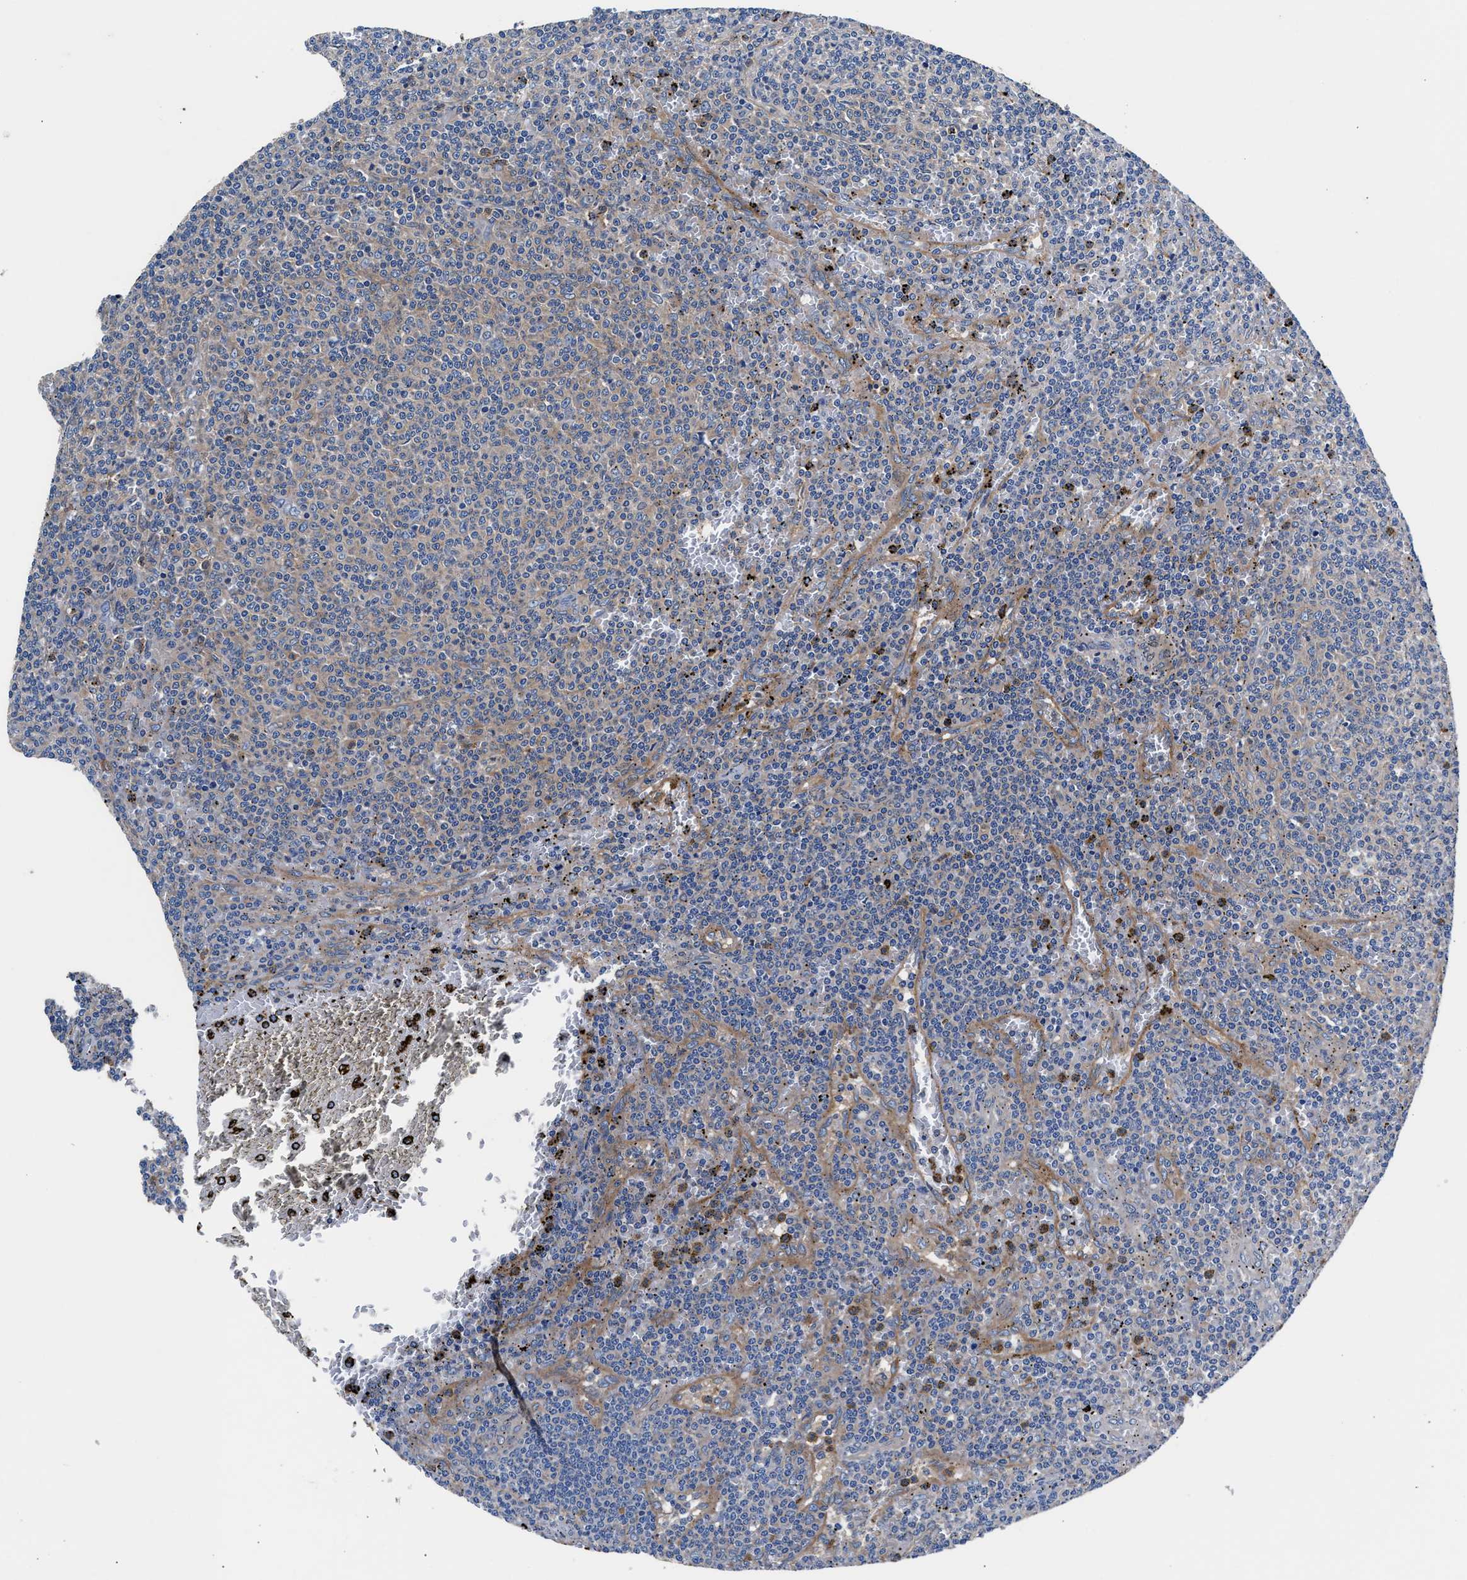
{"staining": {"intensity": "weak", "quantity": "<25%", "location": "cytoplasmic/membranous"}, "tissue": "lymphoma", "cell_type": "Tumor cells", "image_type": "cancer", "snomed": [{"axis": "morphology", "description": "Malignant lymphoma, non-Hodgkin's type, Low grade"}, {"axis": "topography", "description": "Spleen"}], "caption": "Immunohistochemistry (IHC) of human low-grade malignant lymphoma, non-Hodgkin's type demonstrates no expression in tumor cells.", "gene": "SH3GL1", "patient": {"sex": "female", "age": 50}}